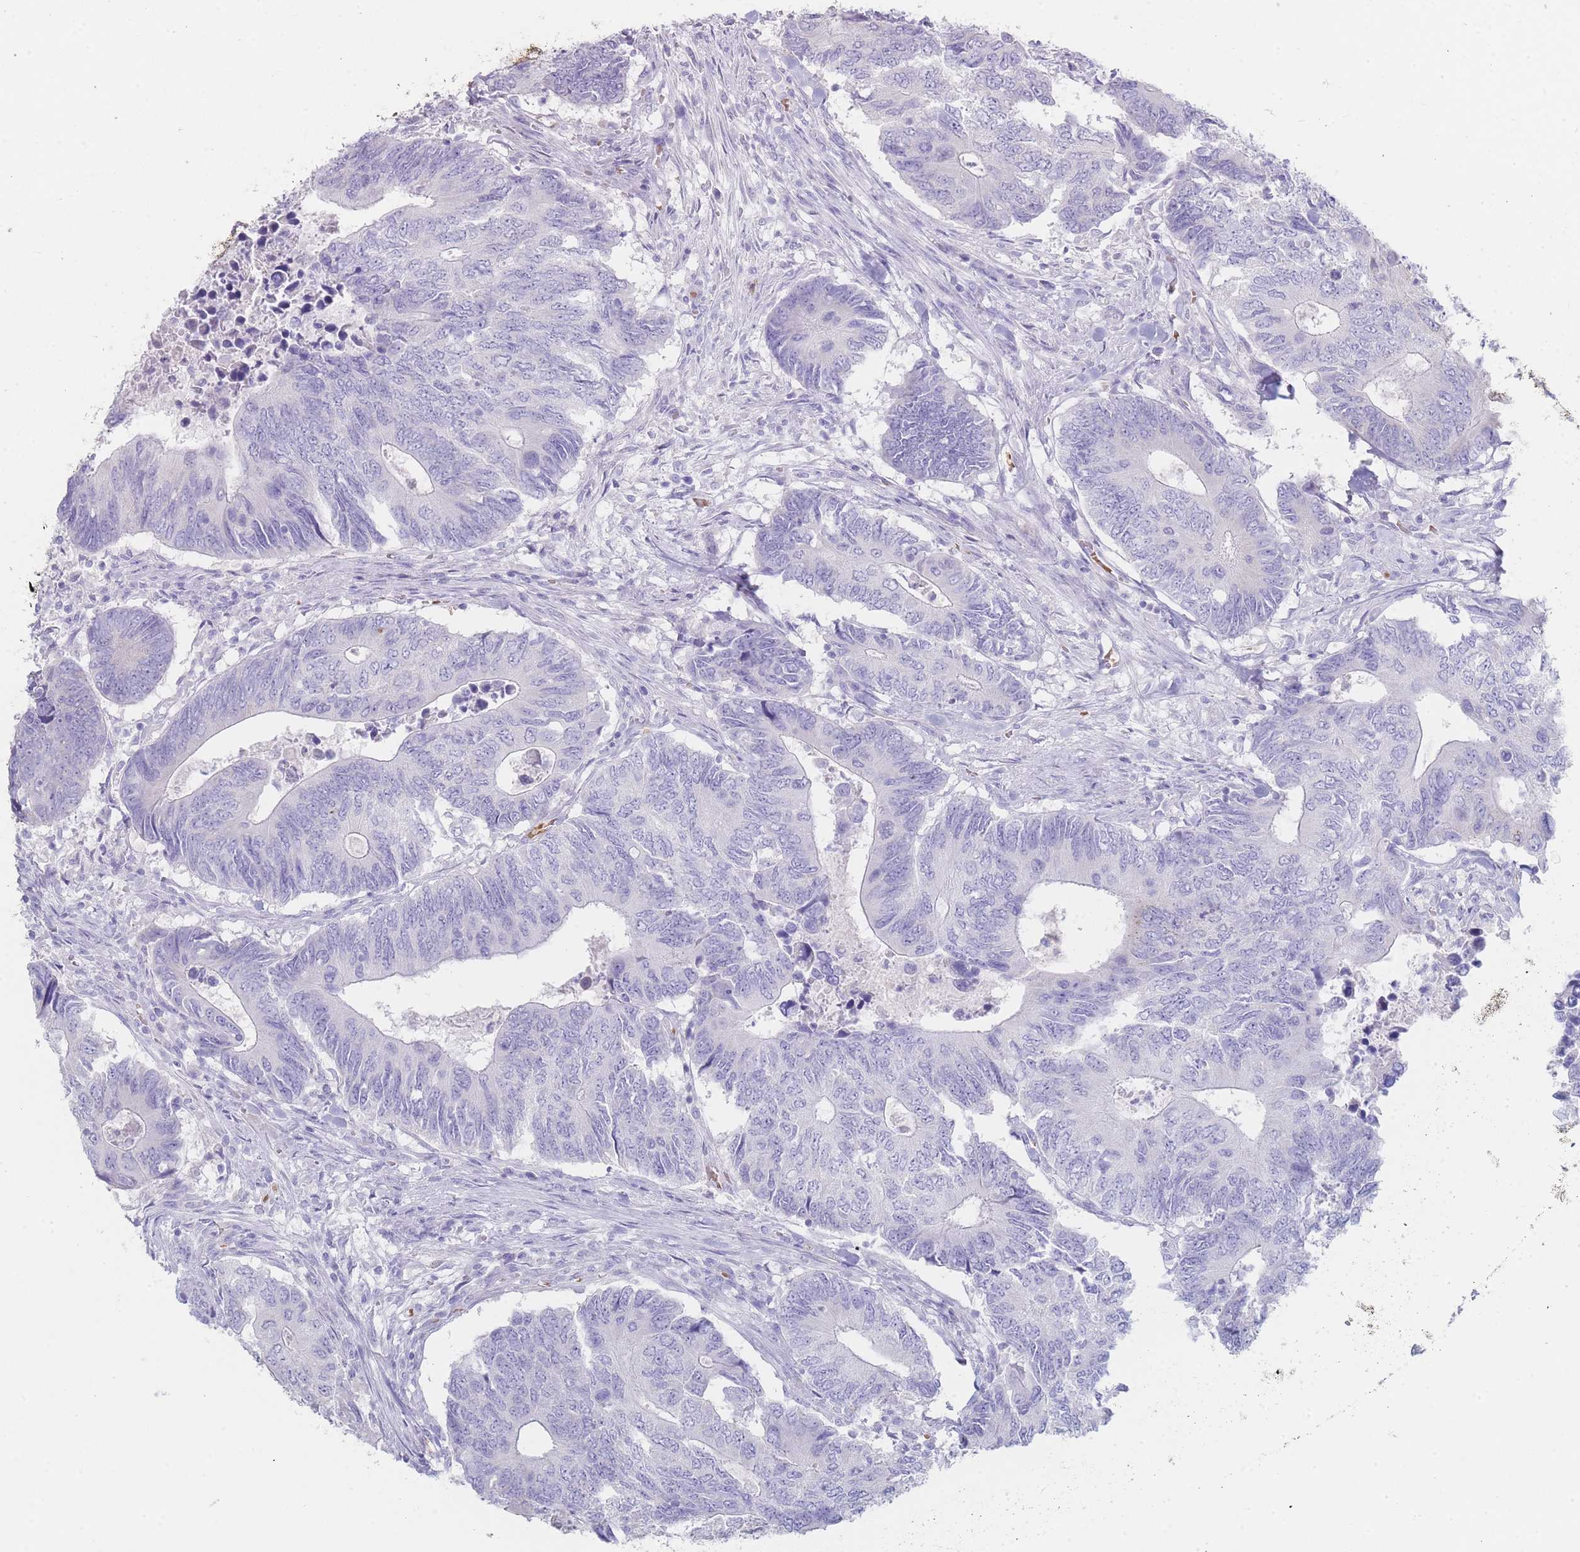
{"staining": {"intensity": "negative", "quantity": "none", "location": "none"}, "tissue": "colorectal cancer", "cell_type": "Tumor cells", "image_type": "cancer", "snomed": [{"axis": "morphology", "description": "Adenocarcinoma, NOS"}, {"axis": "topography", "description": "Colon"}], "caption": "High power microscopy image of an immunohistochemistry (IHC) photomicrograph of colorectal cancer (adenocarcinoma), revealing no significant expression in tumor cells.", "gene": "HBG2", "patient": {"sex": "male", "age": 87}}